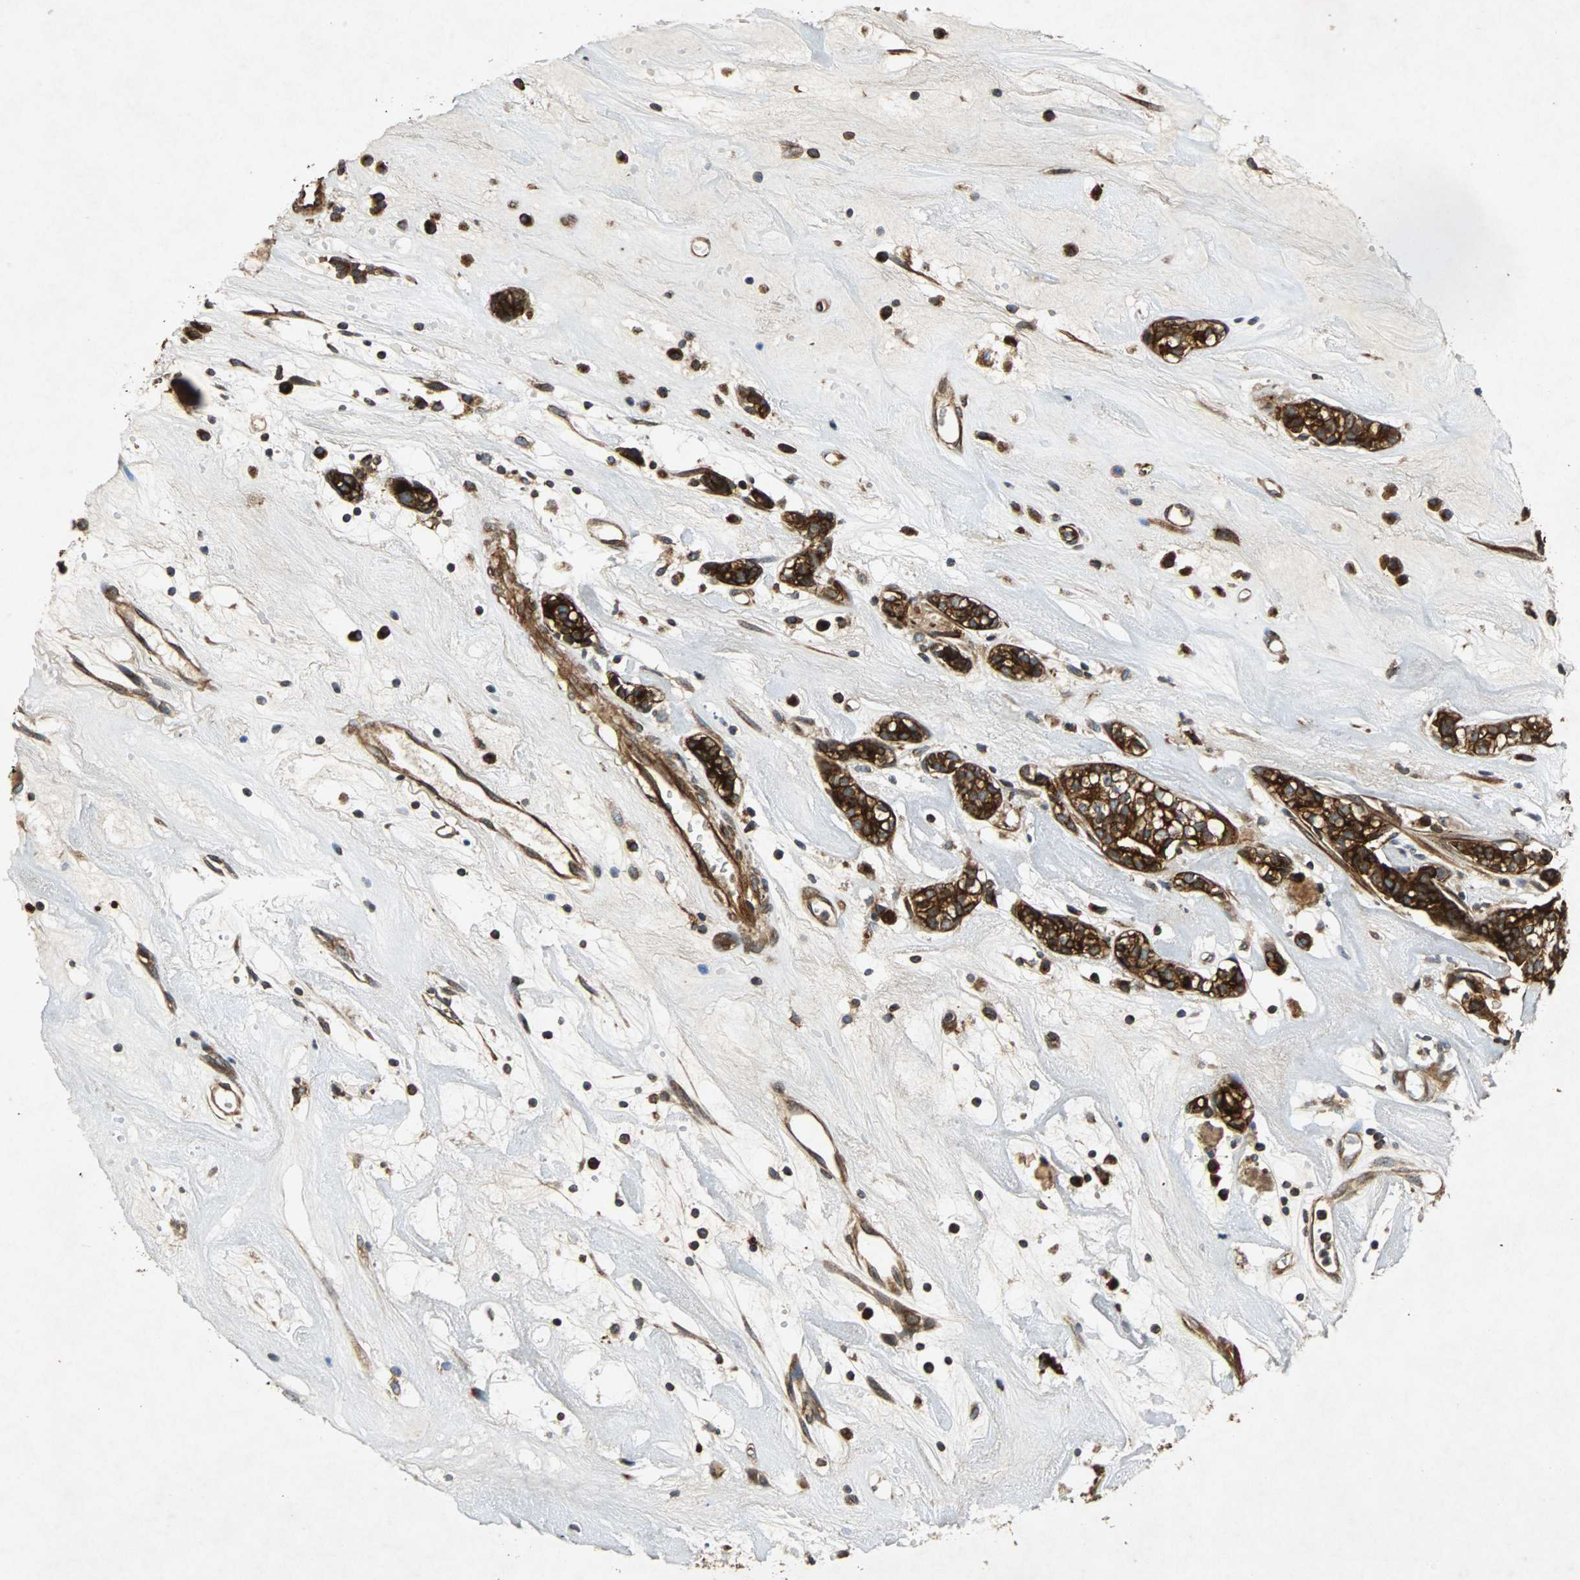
{"staining": {"intensity": "strong", "quantity": ">75%", "location": "cytoplasmic/membranous"}, "tissue": "head and neck cancer", "cell_type": "Tumor cells", "image_type": "cancer", "snomed": [{"axis": "morphology", "description": "Adenocarcinoma, NOS"}, {"axis": "topography", "description": "Salivary gland"}, {"axis": "topography", "description": "Head-Neck"}], "caption": "A brown stain highlights strong cytoplasmic/membranous positivity of a protein in head and neck cancer (adenocarcinoma) tumor cells. (DAB (3,3'-diaminobenzidine) = brown stain, brightfield microscopy at high magnification).", "gene": "TUBA4A", "patient": {"sex": "female", "age": 65}}